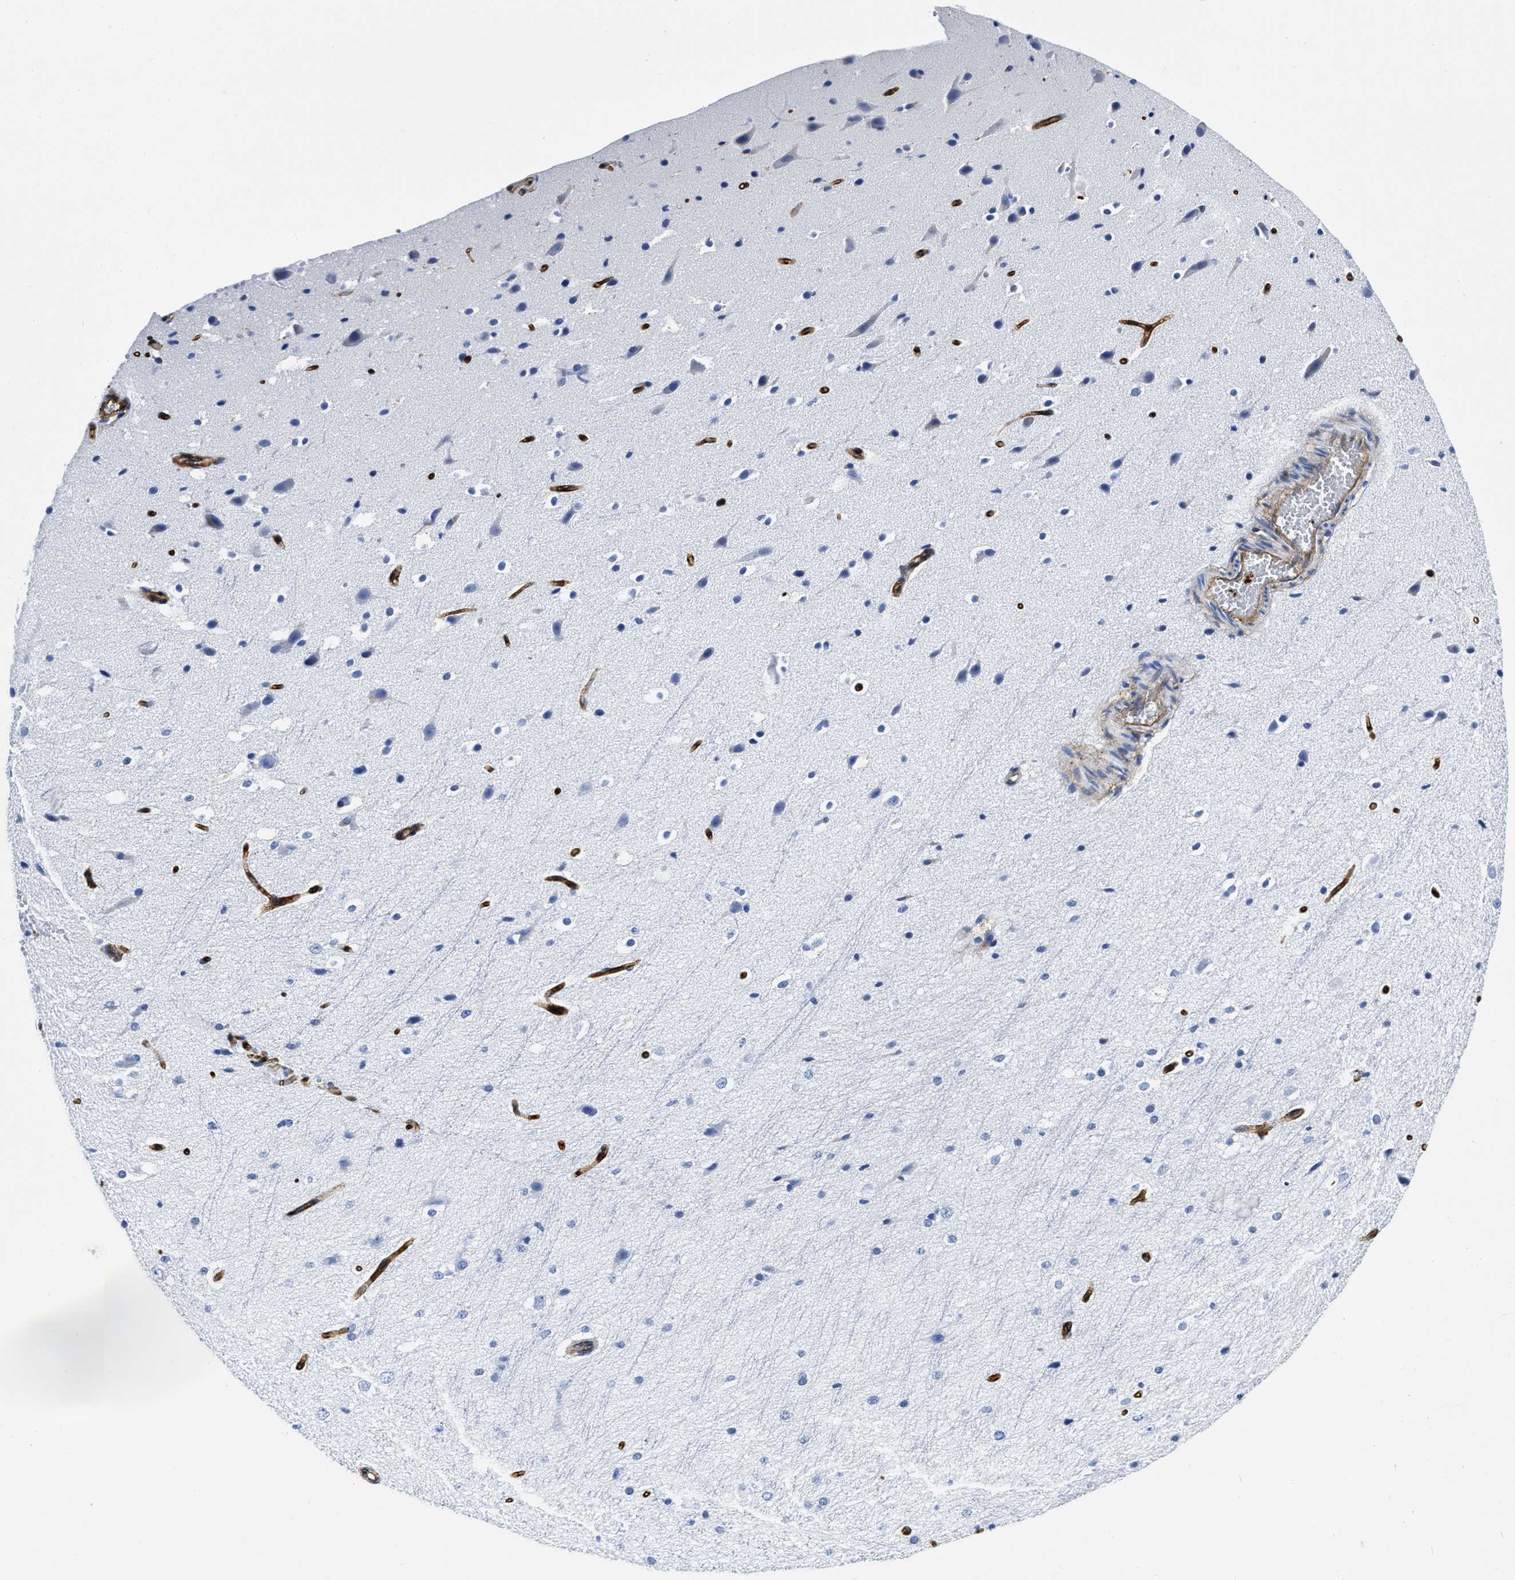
{"staining": {"intensity": "strong", "quantity": ">75%", "location": "cytoplasmic/membranous"}, "tissue": "cerebral cortex", "cell_type": "Endothelial cells", "image_type": "normal", "snomed": [{"axis": "morphology", "description": "Normal tissue, NOS"}, {"axis": "morphology", "description": "Developmental malformation"}, {"axis": "topography", "description": "Cerebral cortex"}], "caption": "Immunohistochemistry (IHC) histopathology image of unremarkable cerebral cortex stained for a protein (brown), which displays high levels of strong cytoplasmic/membranous staining in approximately >75% of endothelial cells.", "gene": "TVP23B", "patient": {"sex": "female", "age": 30}}